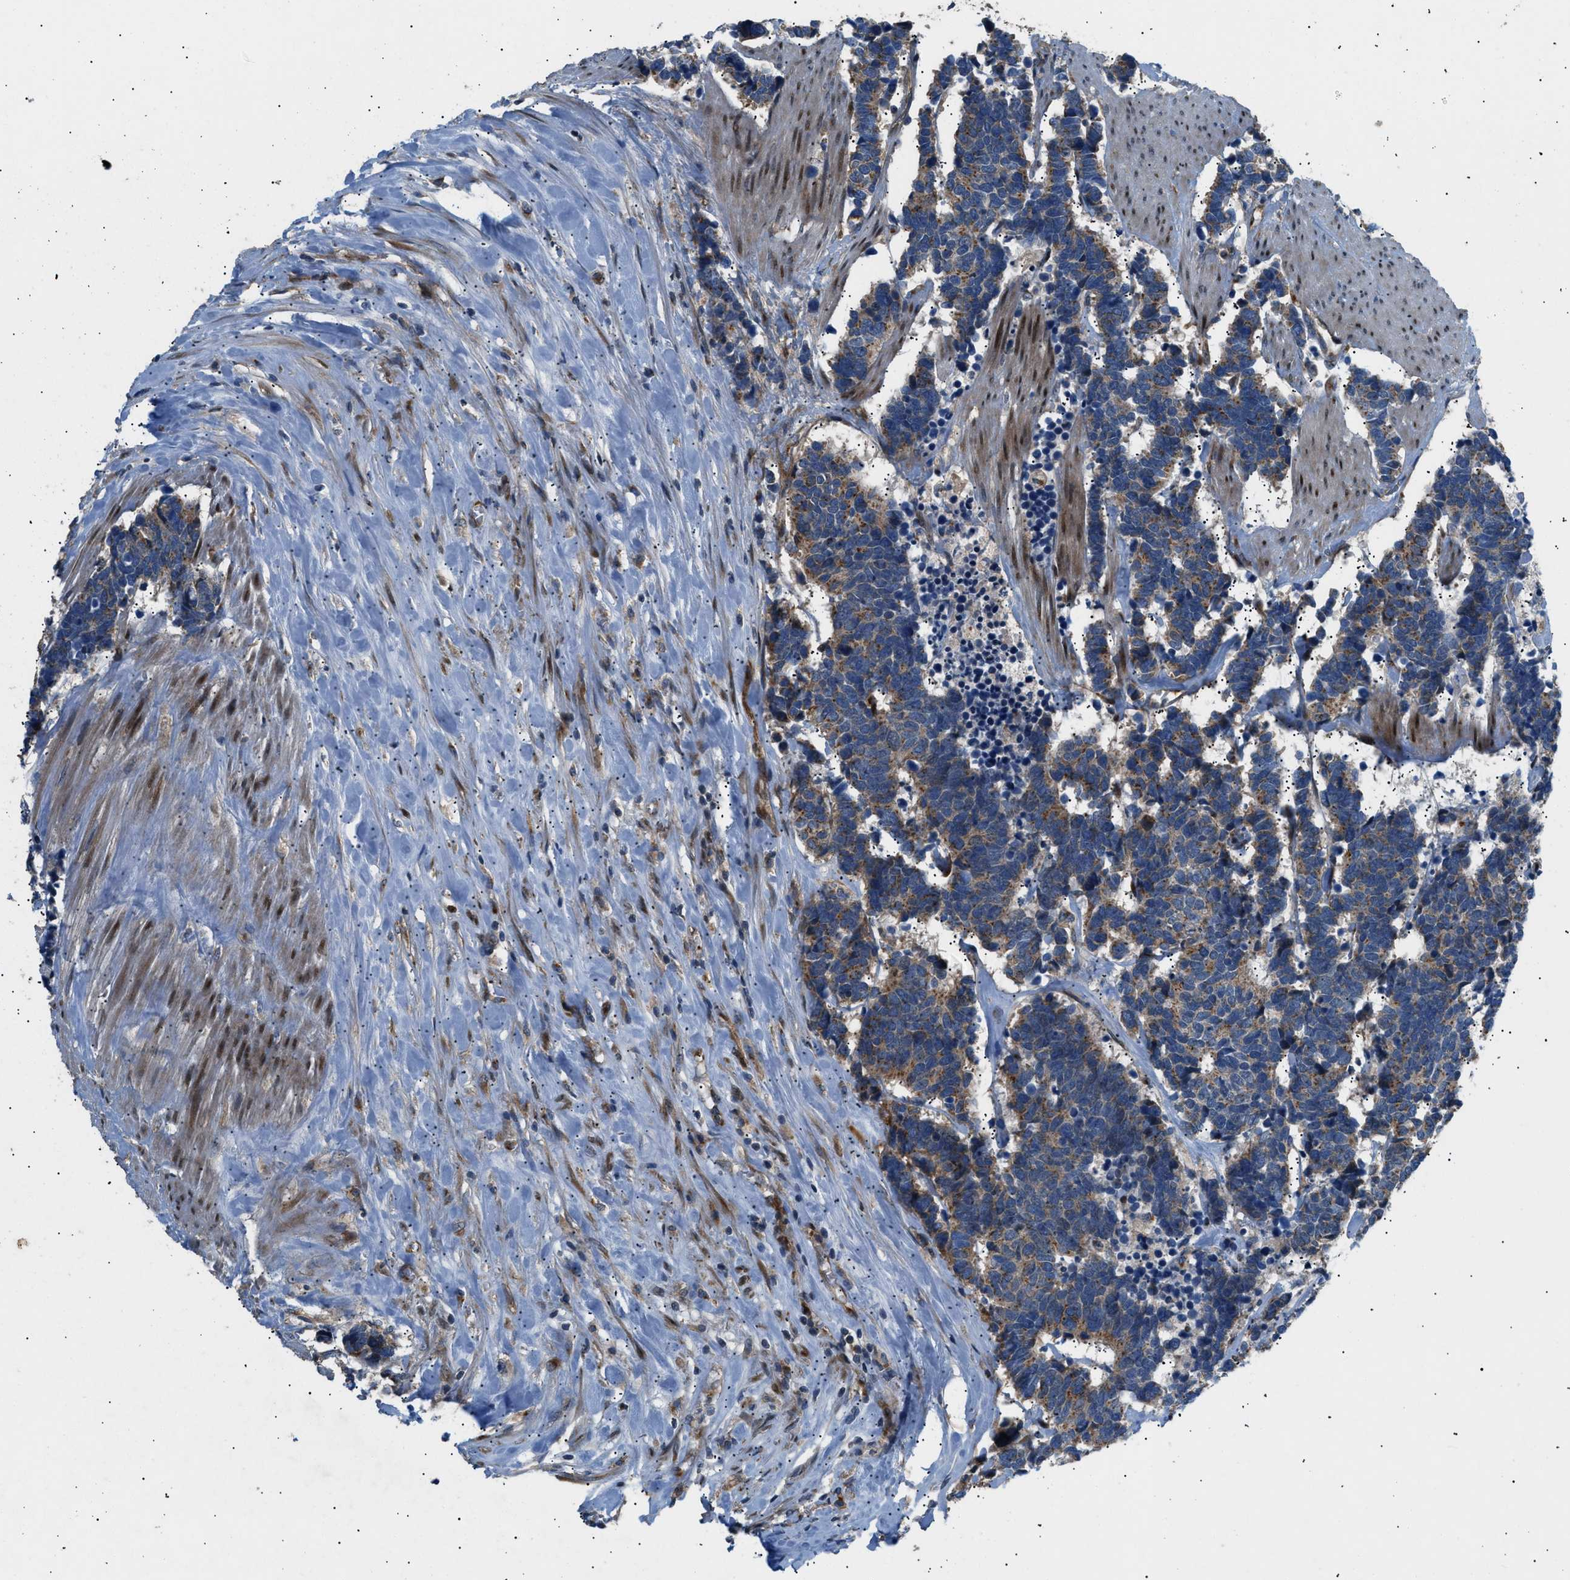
{"staining": {"intensity": "moderate", "quantity": ">75%", "location": "cytoplasmic/membranous"}, "tissue": "carcinoid", "cell_type": "Tumor cells", "image_type": "cancer", "snomed": [{"axis": "morphology", "description": "Carcinoma, NOS"}, {"axis": "morphology", "description": "Carcinoid, malignant, NOS"}, {"axis": "topography", "description": "Urinary bladder"}], "caption": "IHC histopathology image of human carcinoid stained for a protein (brown), which displays medium levels of moderate cytoplasmic/membranous staining in approximately >75% of tumor cells.", "gene": "LYSMD3", "patient": {"sex": "male", "age": 57}}